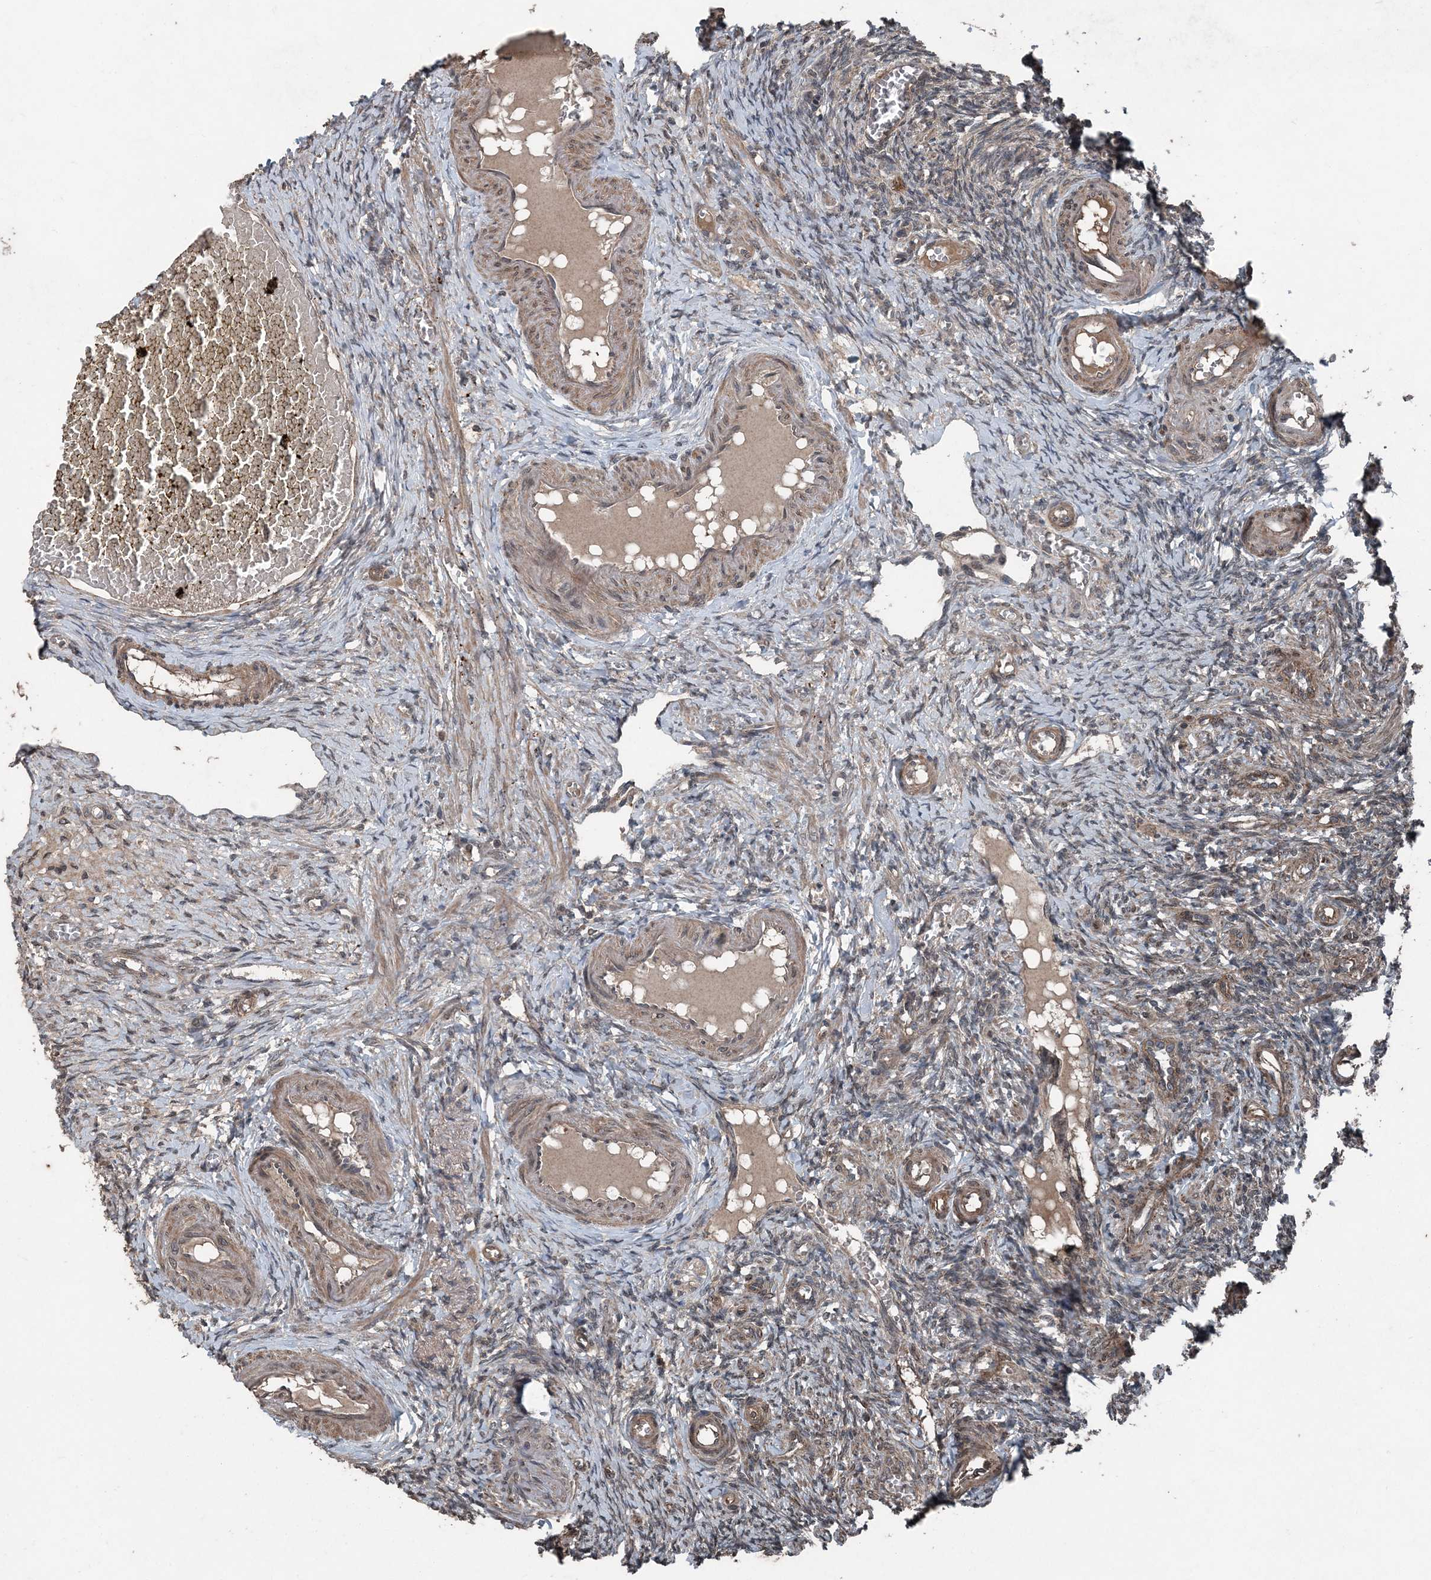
{"staining": {"intensity": "negative", "quantity": "none", "location": "none"}, "tissue": "ovary", "cell_type": "Ovarian stroma cells", "image_type": "normal", "snomed": [{"axis": "morphology", "description": "Normal tissue, NOS"}, {"axis": "topography", "description": "Ovary"}], "caption": "Ovarian stroma cells show no significant protein staining in unremarkable ovary. Brightfield microscopy of immunohistochemistry (IHC) stained with DAB (brown) and hematoxylin (blue), captured at high magnification.", "gene": "CFL1", "patient": {"sex": "female", "age": 27}}